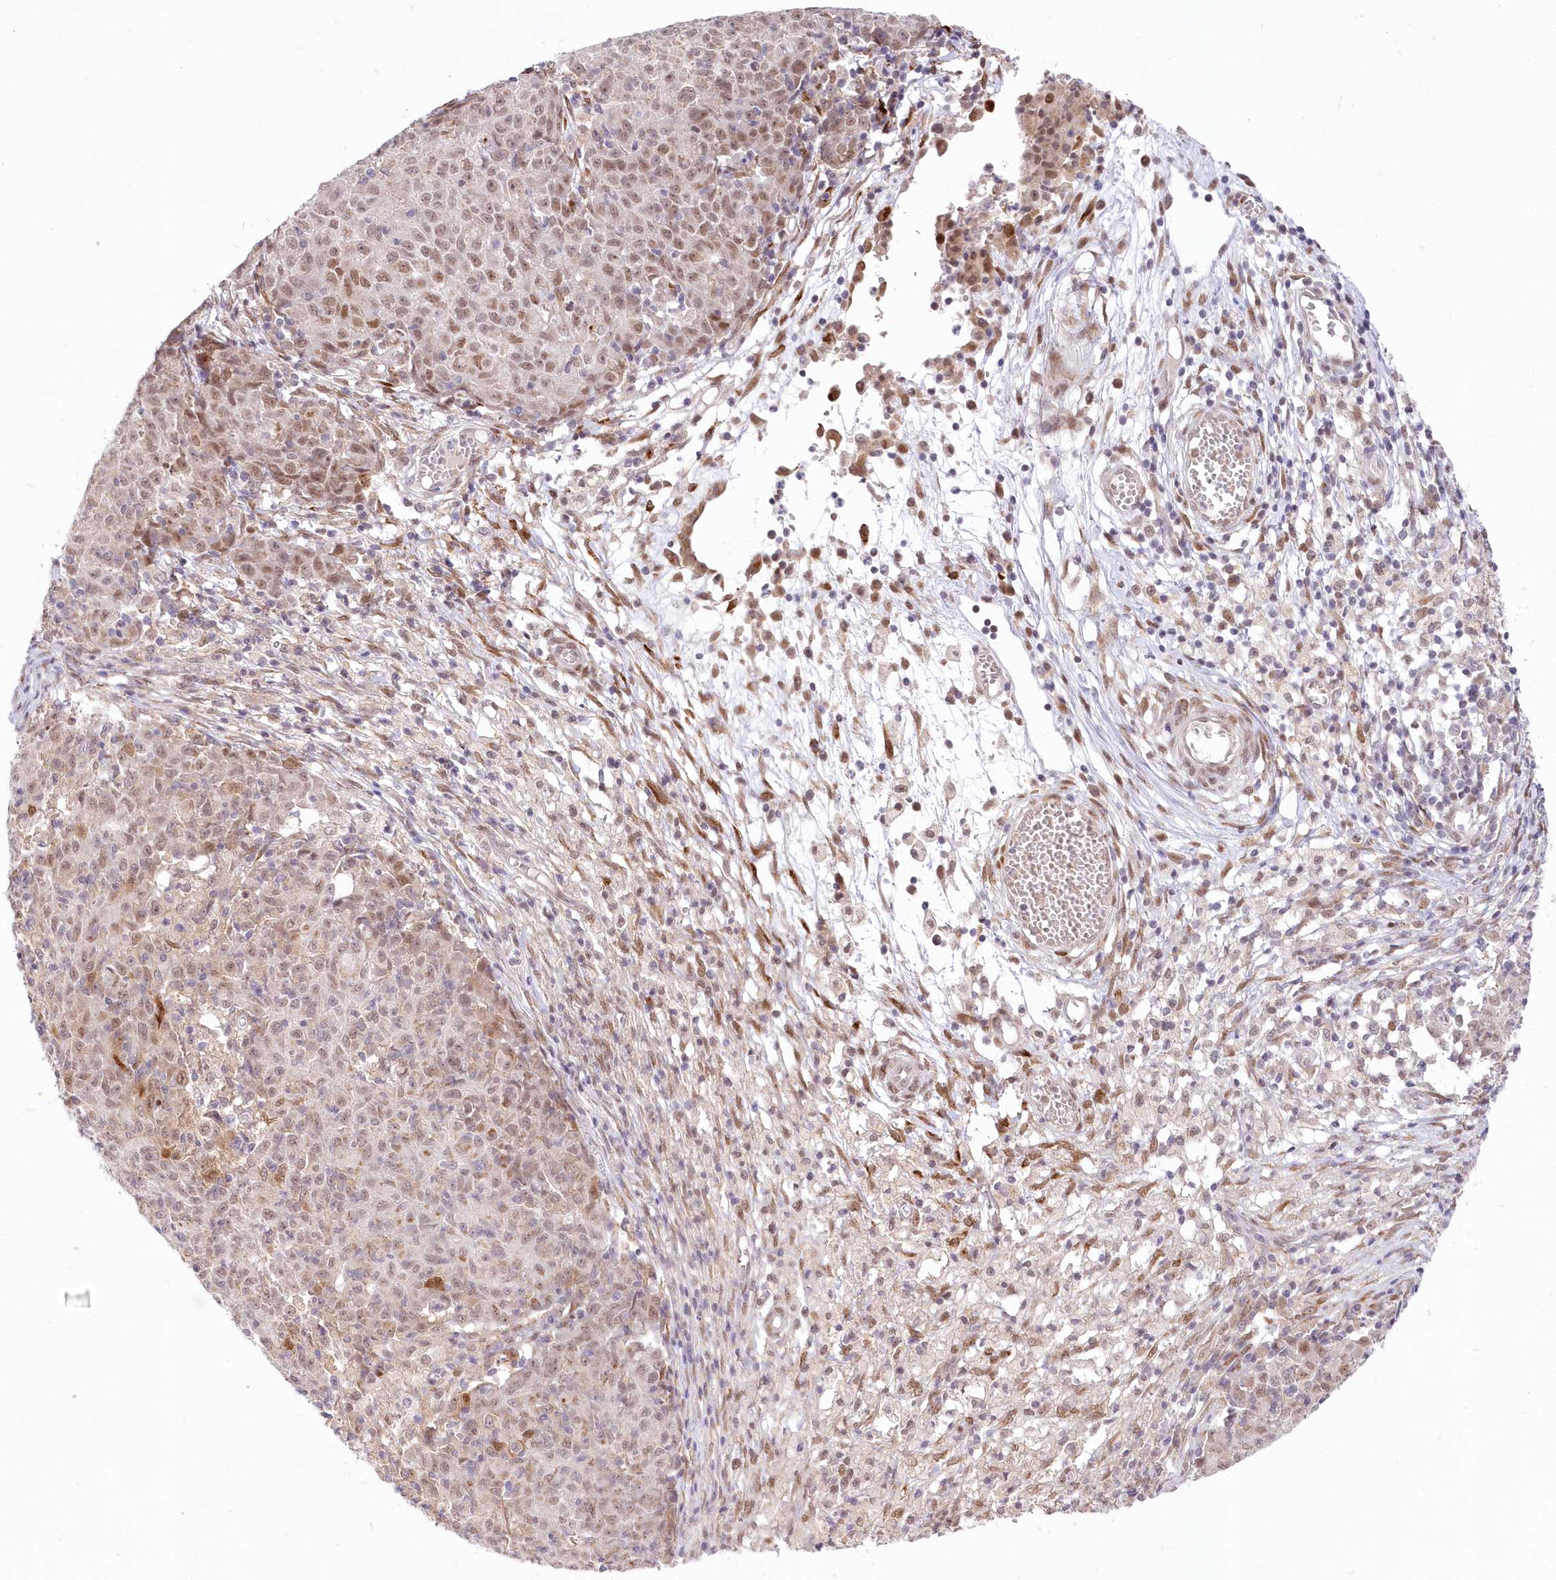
{"staining": {"intensity": "moderate", "quantity": "25%-75%", "location": "nuclear"}, "tissue": "ovarian cancer", "cell_type": "Tumor cells", "image_type": "cancer", "snomed": [{"axis": "morphology", "description": "Carcinoma, endometroid"}, {"axis": "topography", "description": "Ovary"}], "caption": "Moderate nuclear expression for a protein is present in approximately 25%-75% of tumor cells of endometroid carcinoma (ovarian) using IHC.", "gene": "LDB1", "patient": {"sex": "female", "age": 42}}